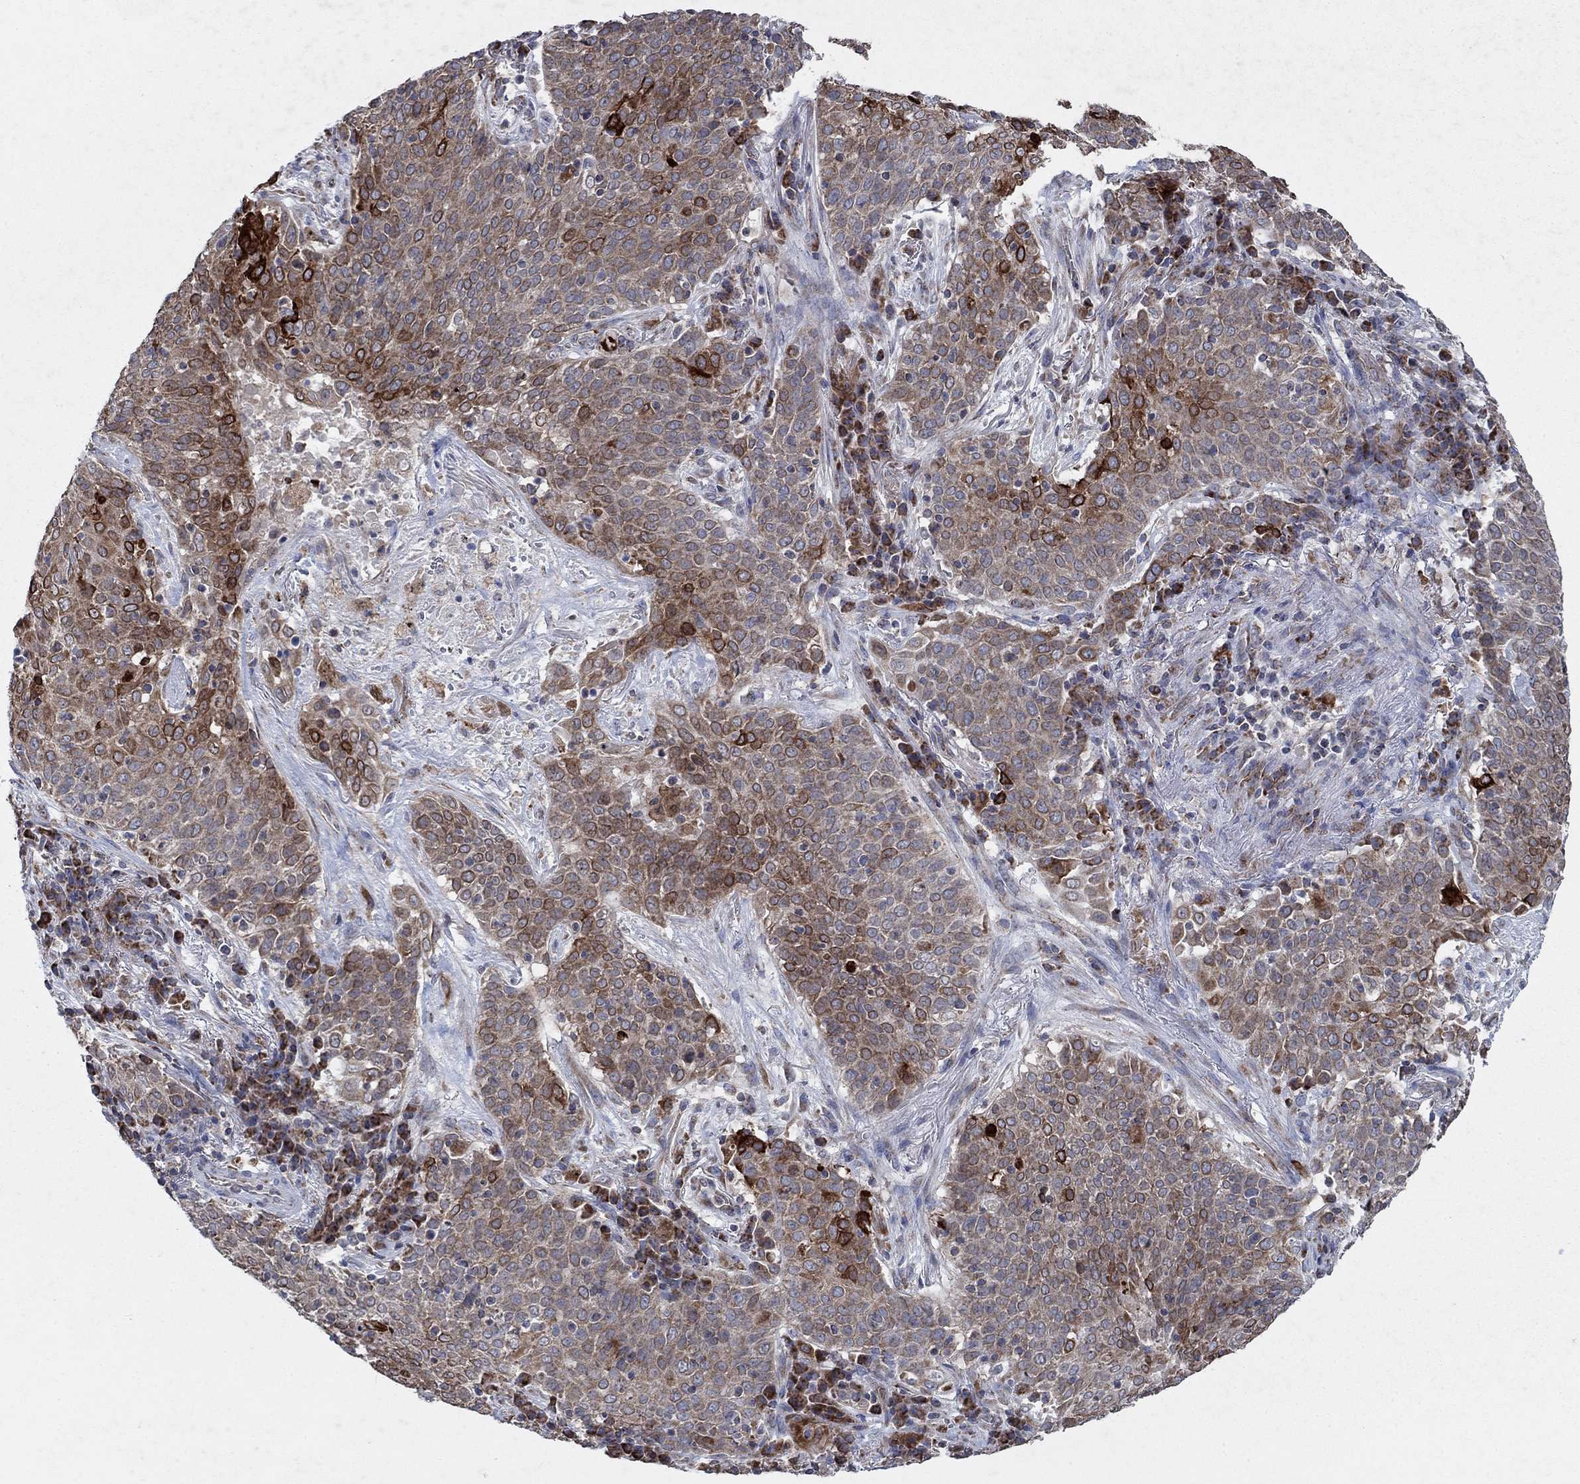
{"staining": {"intensity": "moderate", "quantity": "25%-75%", "location": "cytoplasmic/membranous"}, "tissue": "lung cancer", "cell_type": "Tumor cells", "image_type": "cancer", "snomed": [{"axis": "morphology", "description": "Squamous cell carcinoma, NOS"}, {"axis": "topography", "description": "Lung"}], "caption": "Protein expression by immunohistochemistry (IHC) shows moderate cytoplasmic/membranous expression in about 25%-75% of tumor cells in lung squamous cell carcinoma. The staining is performed using DAB (3,3'-diaminobenzidine) brown chromogen to label protein expression. The nuclei are counter-stained blue using hematoxylin.", "gene": "NCEH1", "patient": {"sex": "male", "age": 82}}